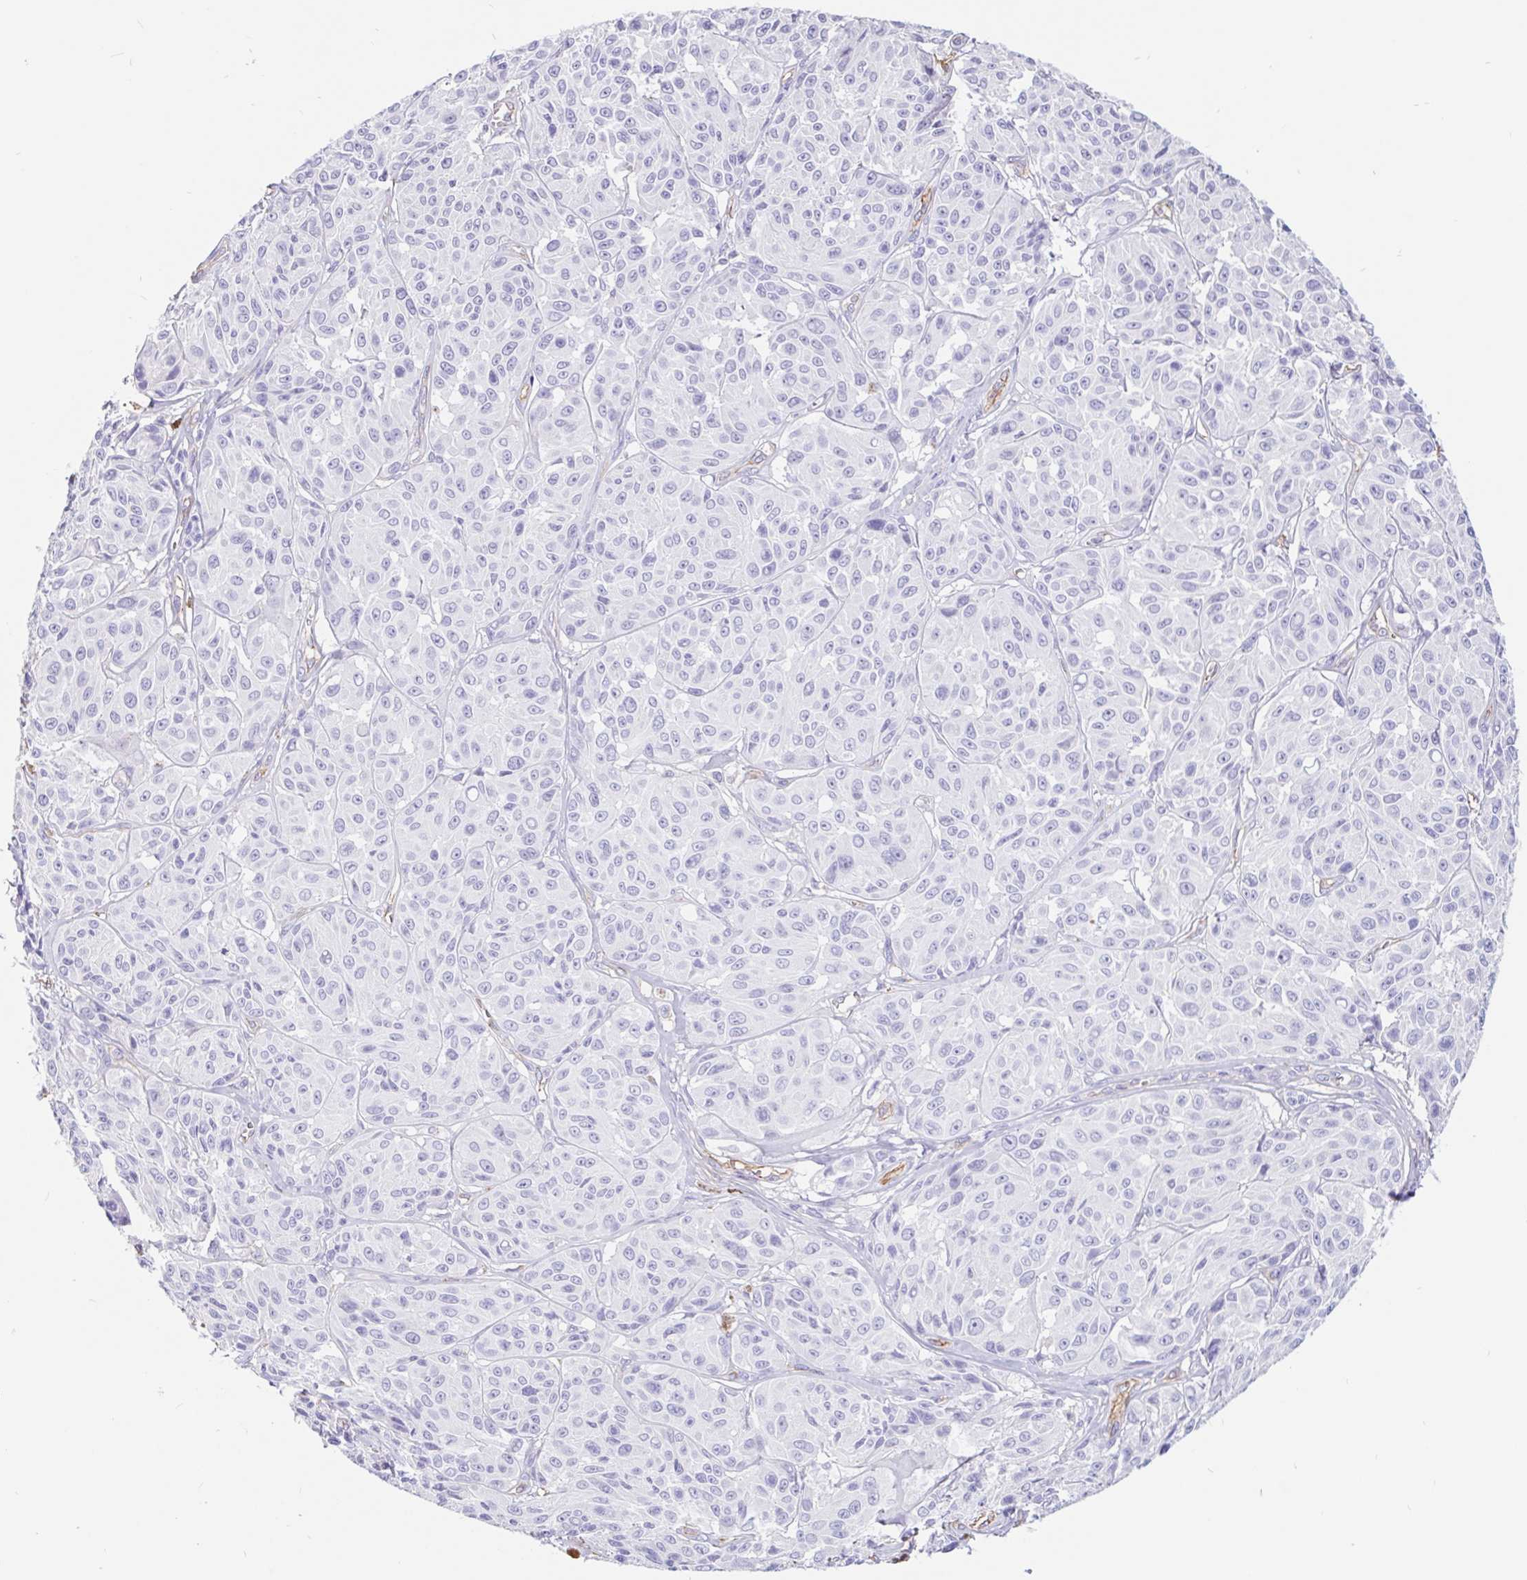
{"staining": {"intensity": "negative", "quantity": "none", "location": "none"}, "tissue": "melanoma", "cell_type": "Tumor cells", "image_type": "cancer", "snomed": [{"axis": "morphology", "description": "Malignant melanoma, NOS"}, {"axis": "topography", "description": "Skin"}], "caption": "The immunohistochemistry (IHC) image has no significant staining in tumor cells of melanoma tissue. Nuclei are stained in blue.", "gene": "LIMCH1", "patient": {"sex": "male", "age": 91}}